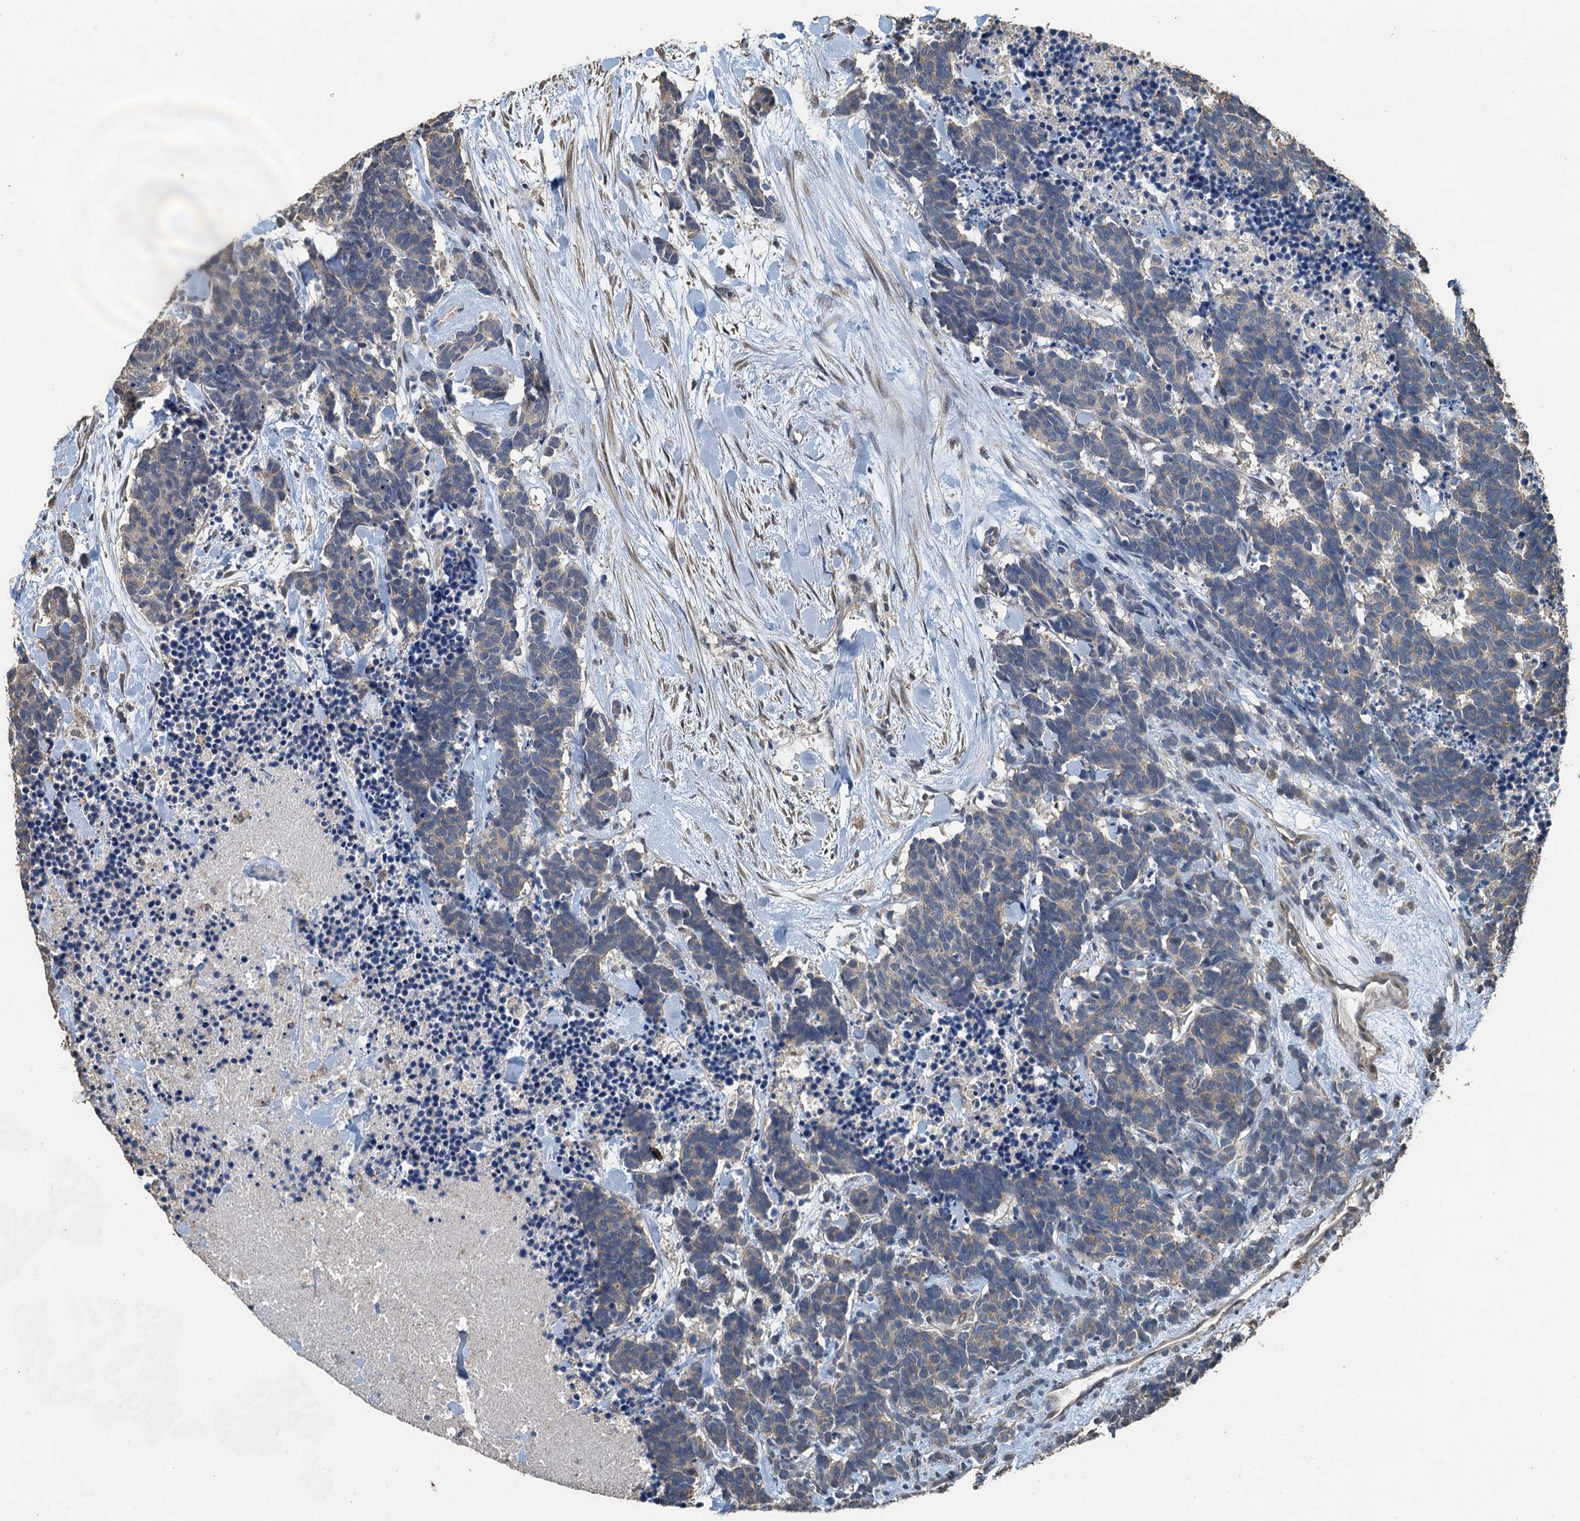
{"staining": {"intensity": "weak", "quantity": "<25%", "location": "cytoplasmic/membranous"}, "tissue": "carcinoid", "cell_type": "Tumor cells", "image_type": "cancer", "snomed": [{"axis": "morphology", "description": "Carcinoma, NOS"}, {"axis": "morphology", "description": "Carcinoid, malignant, NOS"}, {"axis": "topography", "description": "Prostate"}], "caption": "There is no significant expression in tumor cells of carcinoid.", "gene": "PIGN", "patient": {"sex": "male", "age": 57}}